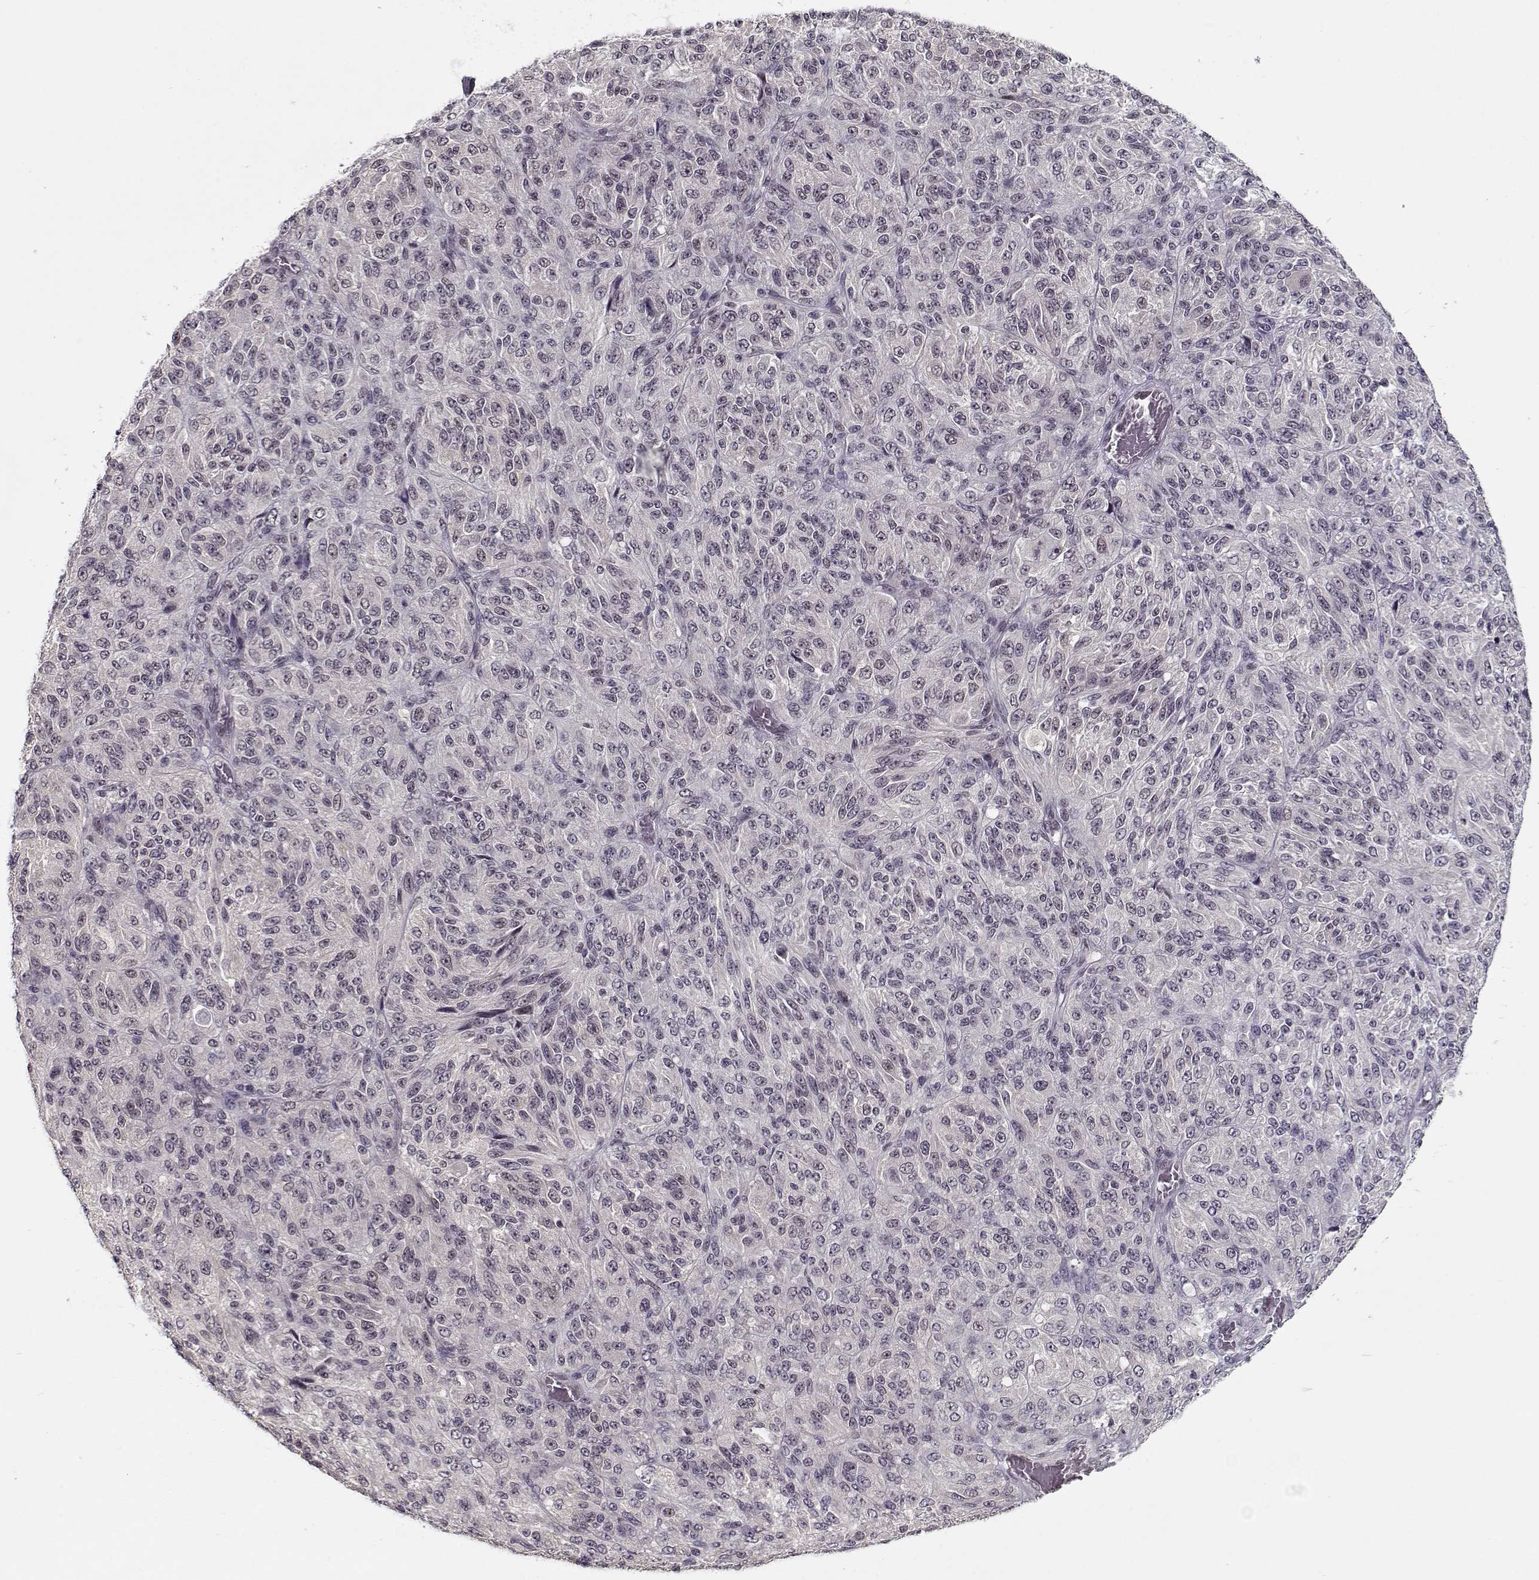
{"staining": {"intensity": "negative", "quantity": "none", "location": "none"}, "tissue": "melanoma", "cell_type": "Tumor cells", "image_type": "cancer", "snomed": [{"axis": "morphology", "description": "Malignant melanoma, Metastatic site"}, {"axis": "topography", "description": "Brain"}], "caption": "The immunohistochemistry micrograph has no significant staining in tumor cells of malignant melanoma (metastatic site) tissue. (Stains: DAB immunohistochemistry (IHC) with hematoxylin counter stain, Microscopy: brightfield microscopy at high magnification).", "gene": "TESPA1", "patient": {"sex": "female", "age": 56}}